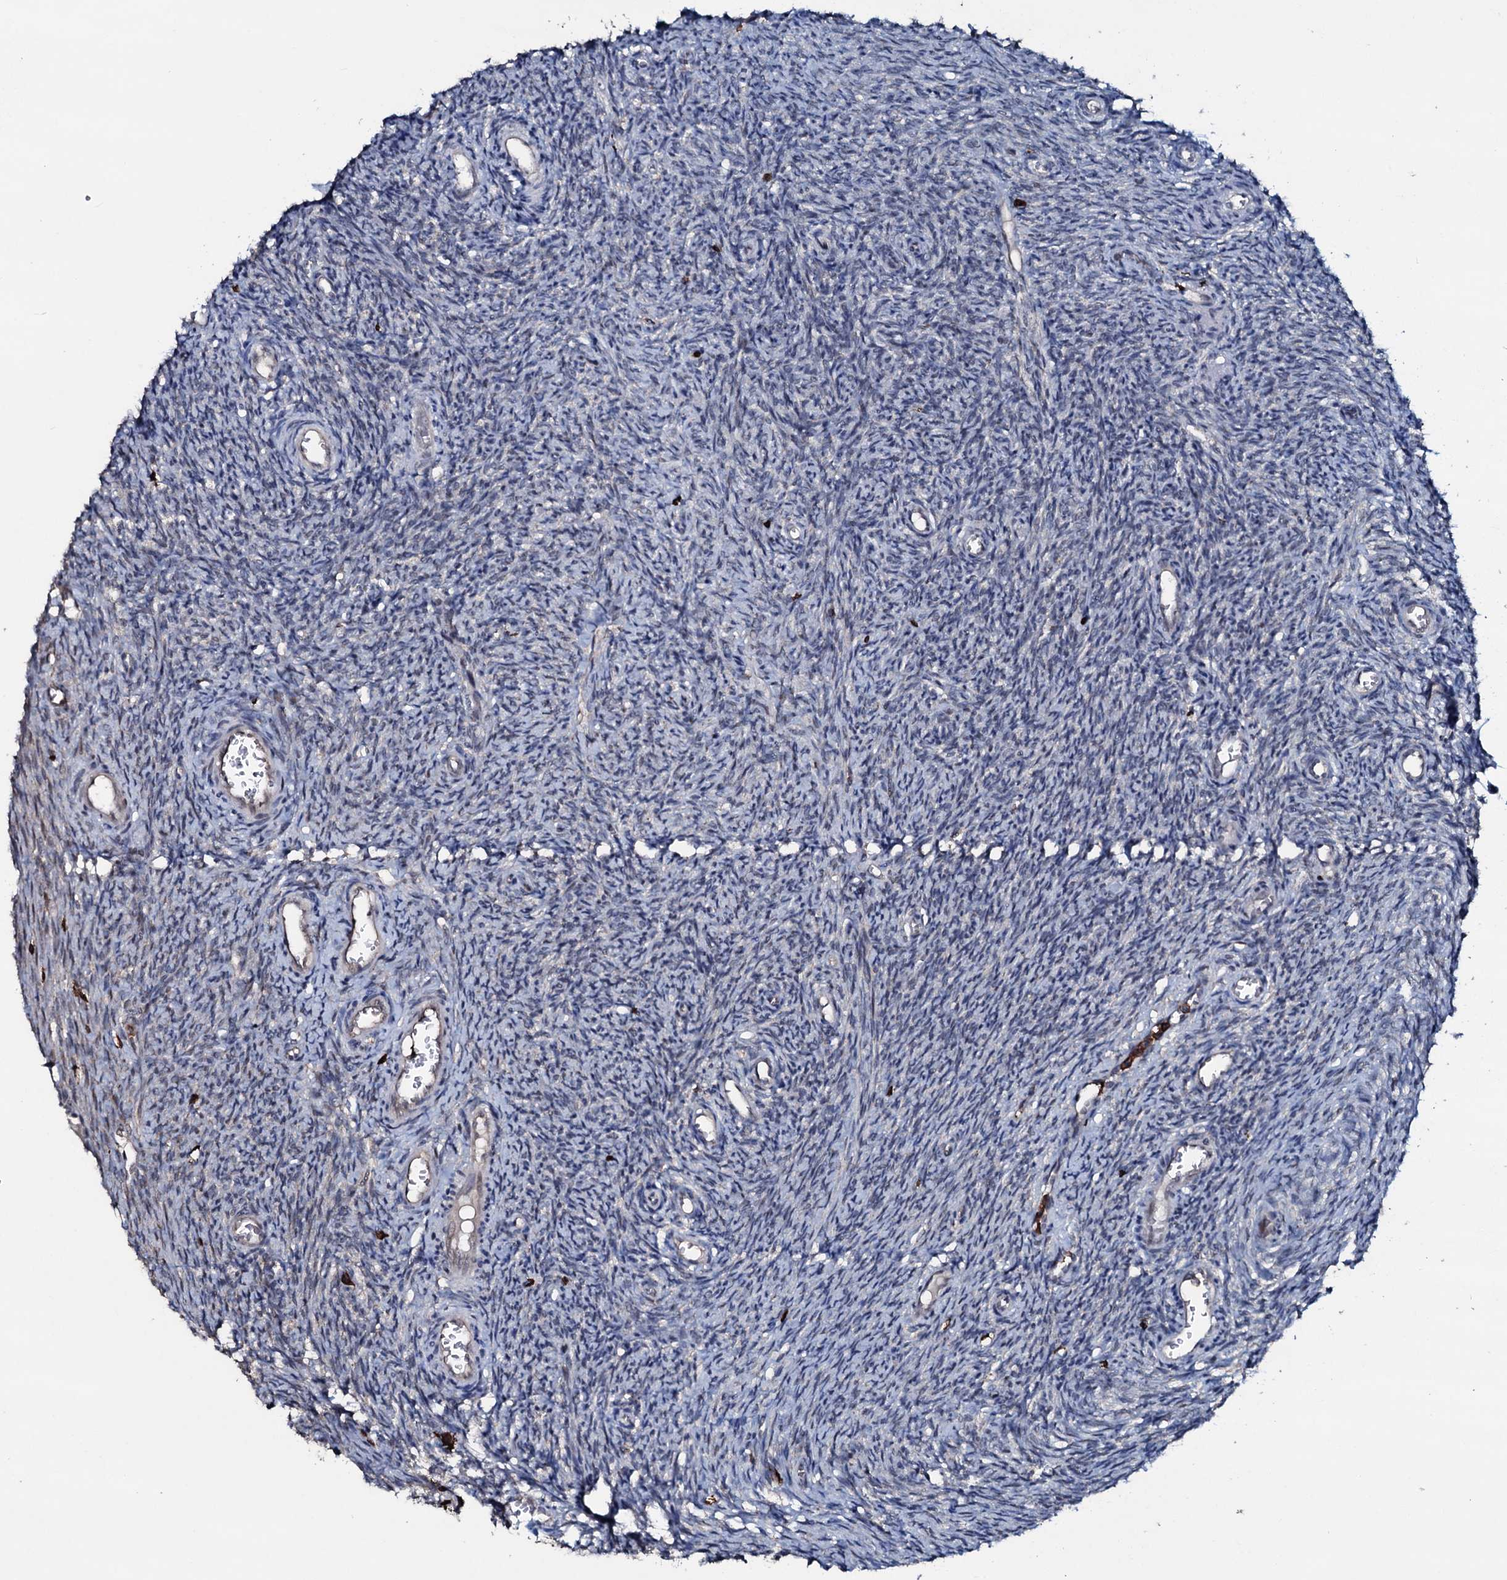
{"staining": {"intensity": "negative", "quantity": "none", "location": "none"}, "tissue": "ovary", "cell_type": "Ovarian stroma cells", "image_type": "normal", "snomed": [{"axis": "morphology", "description": "Normal tissue, NOS"}, {"axis": "topography", "description": "Ovary"}], "caption": "High magnification brightfield microscopy of normal ovary stained with DAB (3,3'-diaminobenzidine) (brown) and counterstained with hematoxylin (blue): ovarian stroma cells show no significant positivity.", "gene": "OGFOD2", "patient": {"sex": "female", "age": 44}}